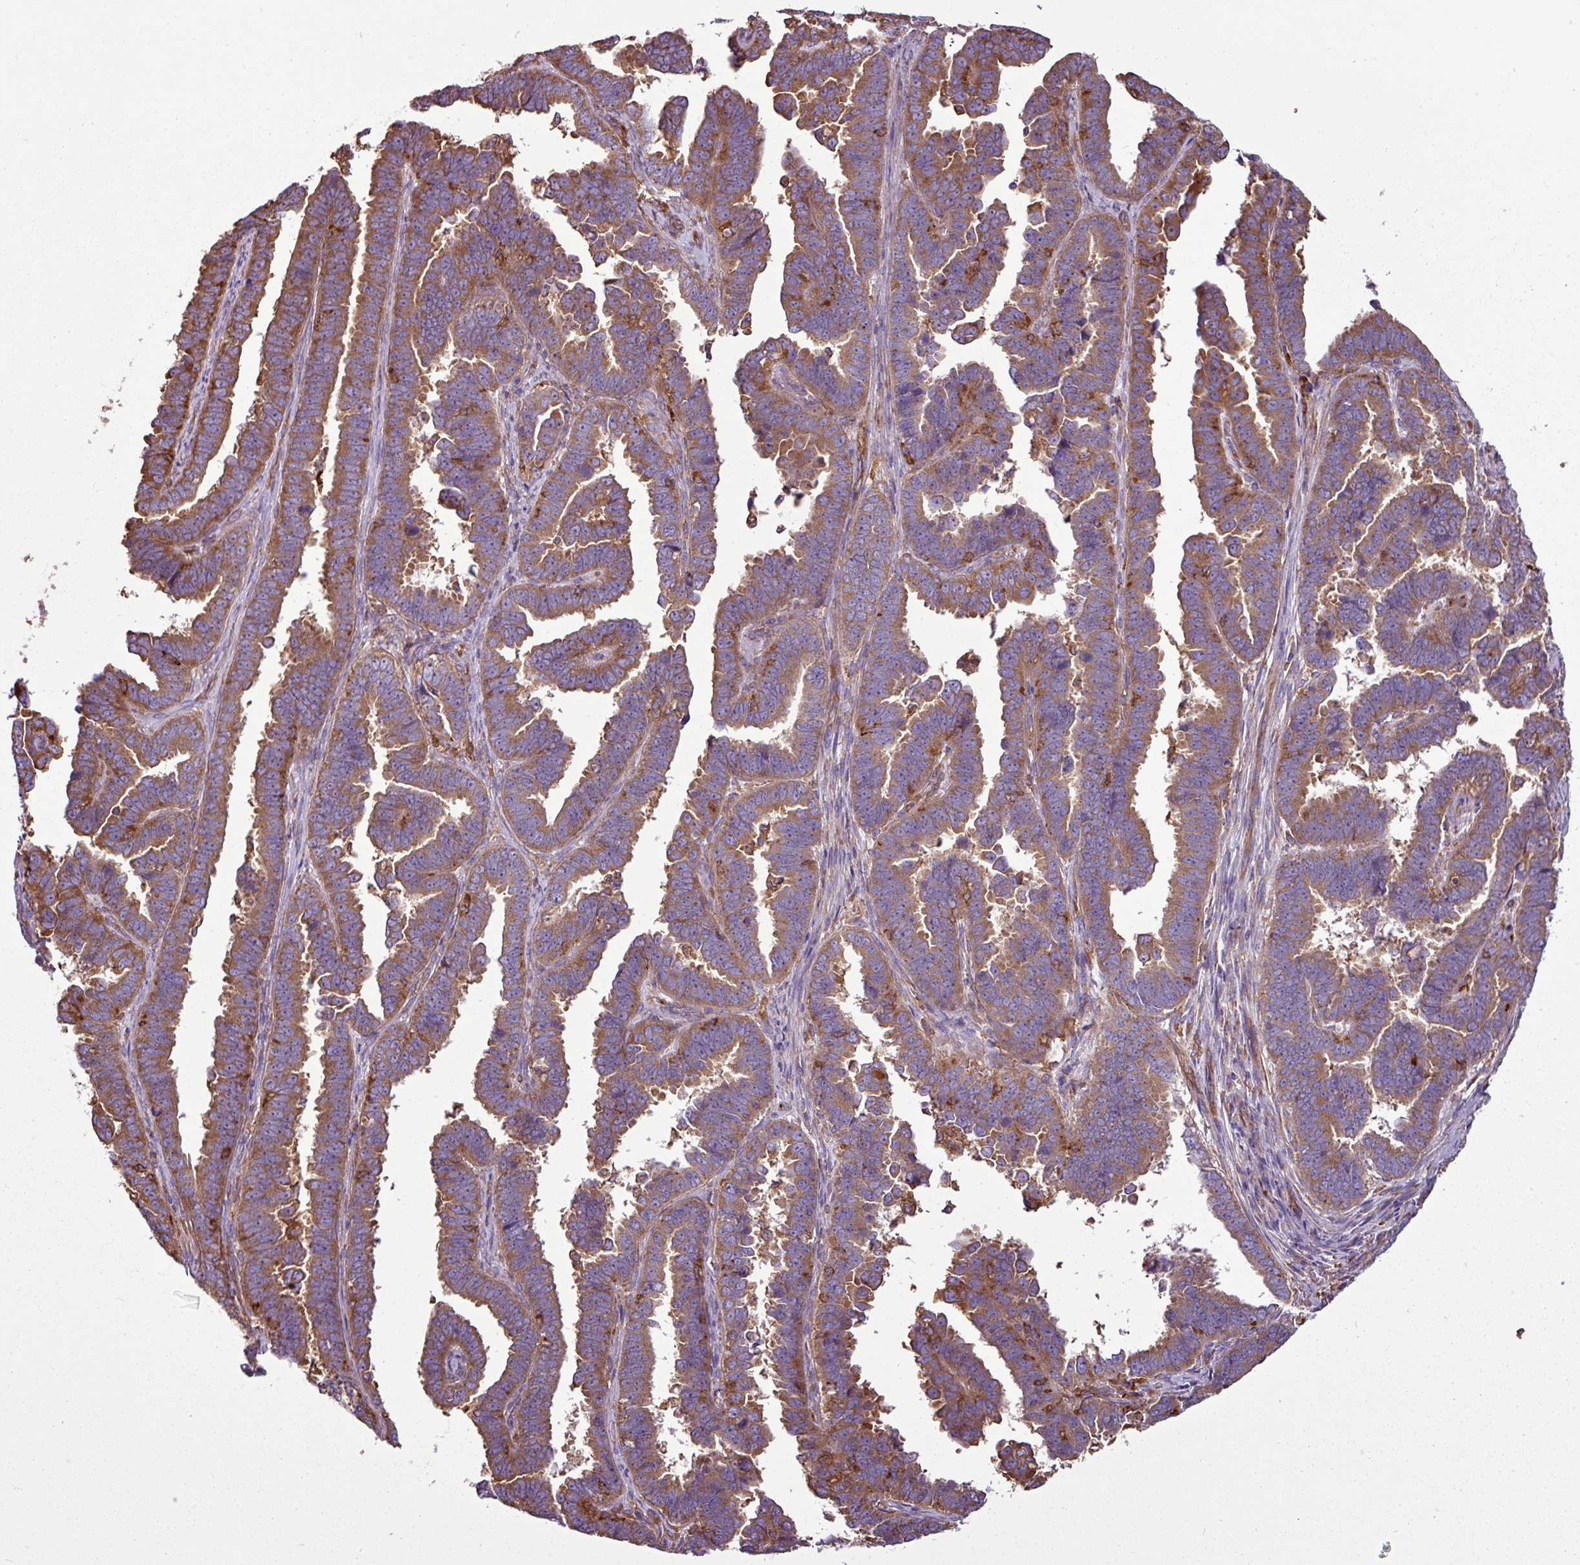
{"staining": {"intensity": "moderate", "quantity": ">75%", "location": "cytoplasmic/membranous"}, "tissue": "endometrial cancer", "cell_type": "Tumor cells", "image_type": "cancer", "snomed": [{"axis": "morphology", "description": "Adenocarcinoma, NOS"}, {"axis": "topography", "description": "Endometrium"}], "caption": "Protein expression analysis of human adenocarcinoma (endometrial) reveals moderate cytoplasmic/membranous staining in about >75% of tumor cells.", "gene": "PACSIN2", "patient": {"sex": "female", "age": 75}}